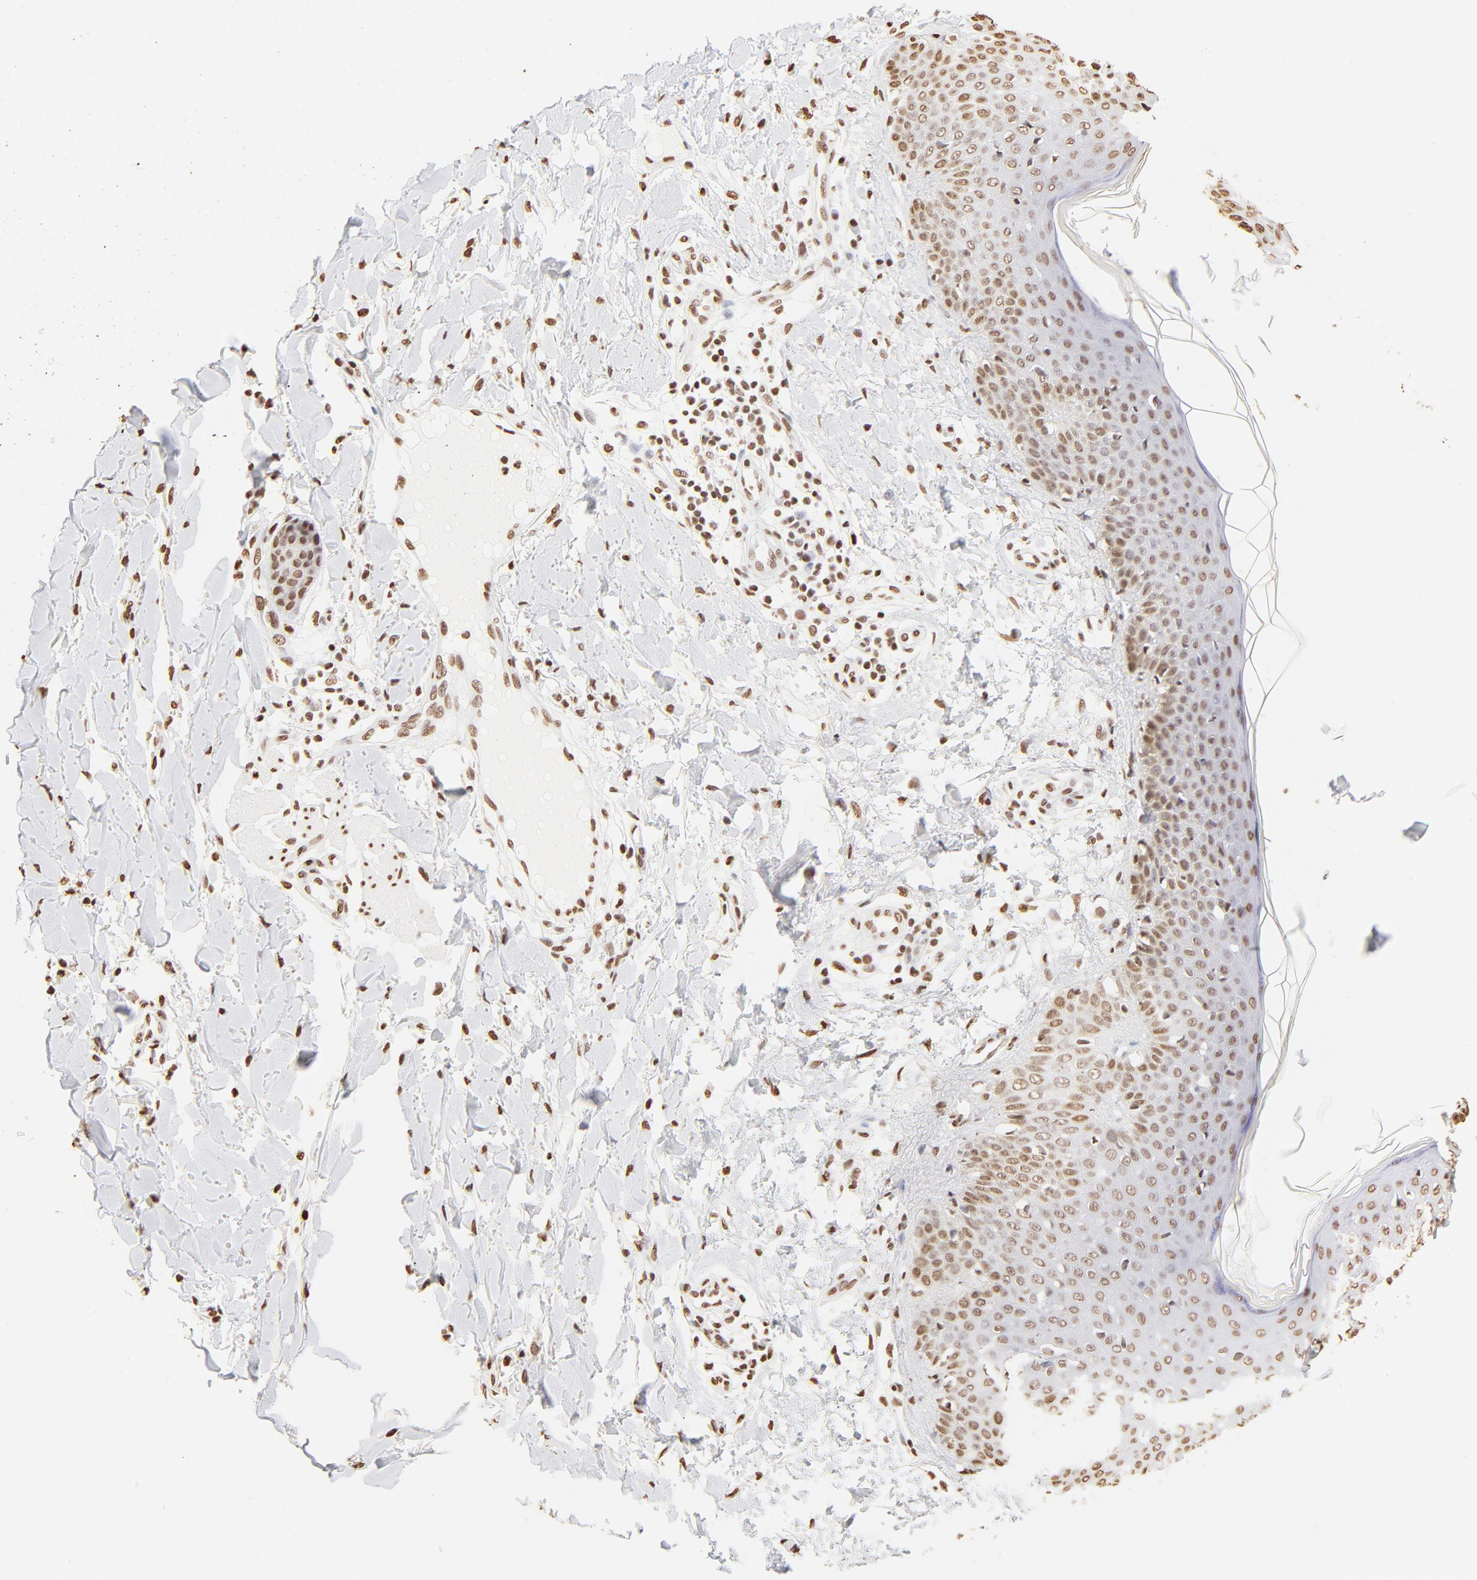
{"staining": {"intensity": "moderate", "quantity": ">75%", "location": "nuclear"}, "tissue": "skin cancer", "cell_type": "Tumor cells", "image_type": "cancer", "snomed": [{"axis": "morphology", "description": "Squamous cell carcinoma, NOS"}, {"axis": "topography", "description": "Skin"}], "caption": "Skin cancer (squamous cell carcinoma) stained with a brown dye reveals moderate nuclear positive staining in approximately >75% of tumor cells.", "gene": "ZNF540", "patient": {"sex": "female", "age": 59}}